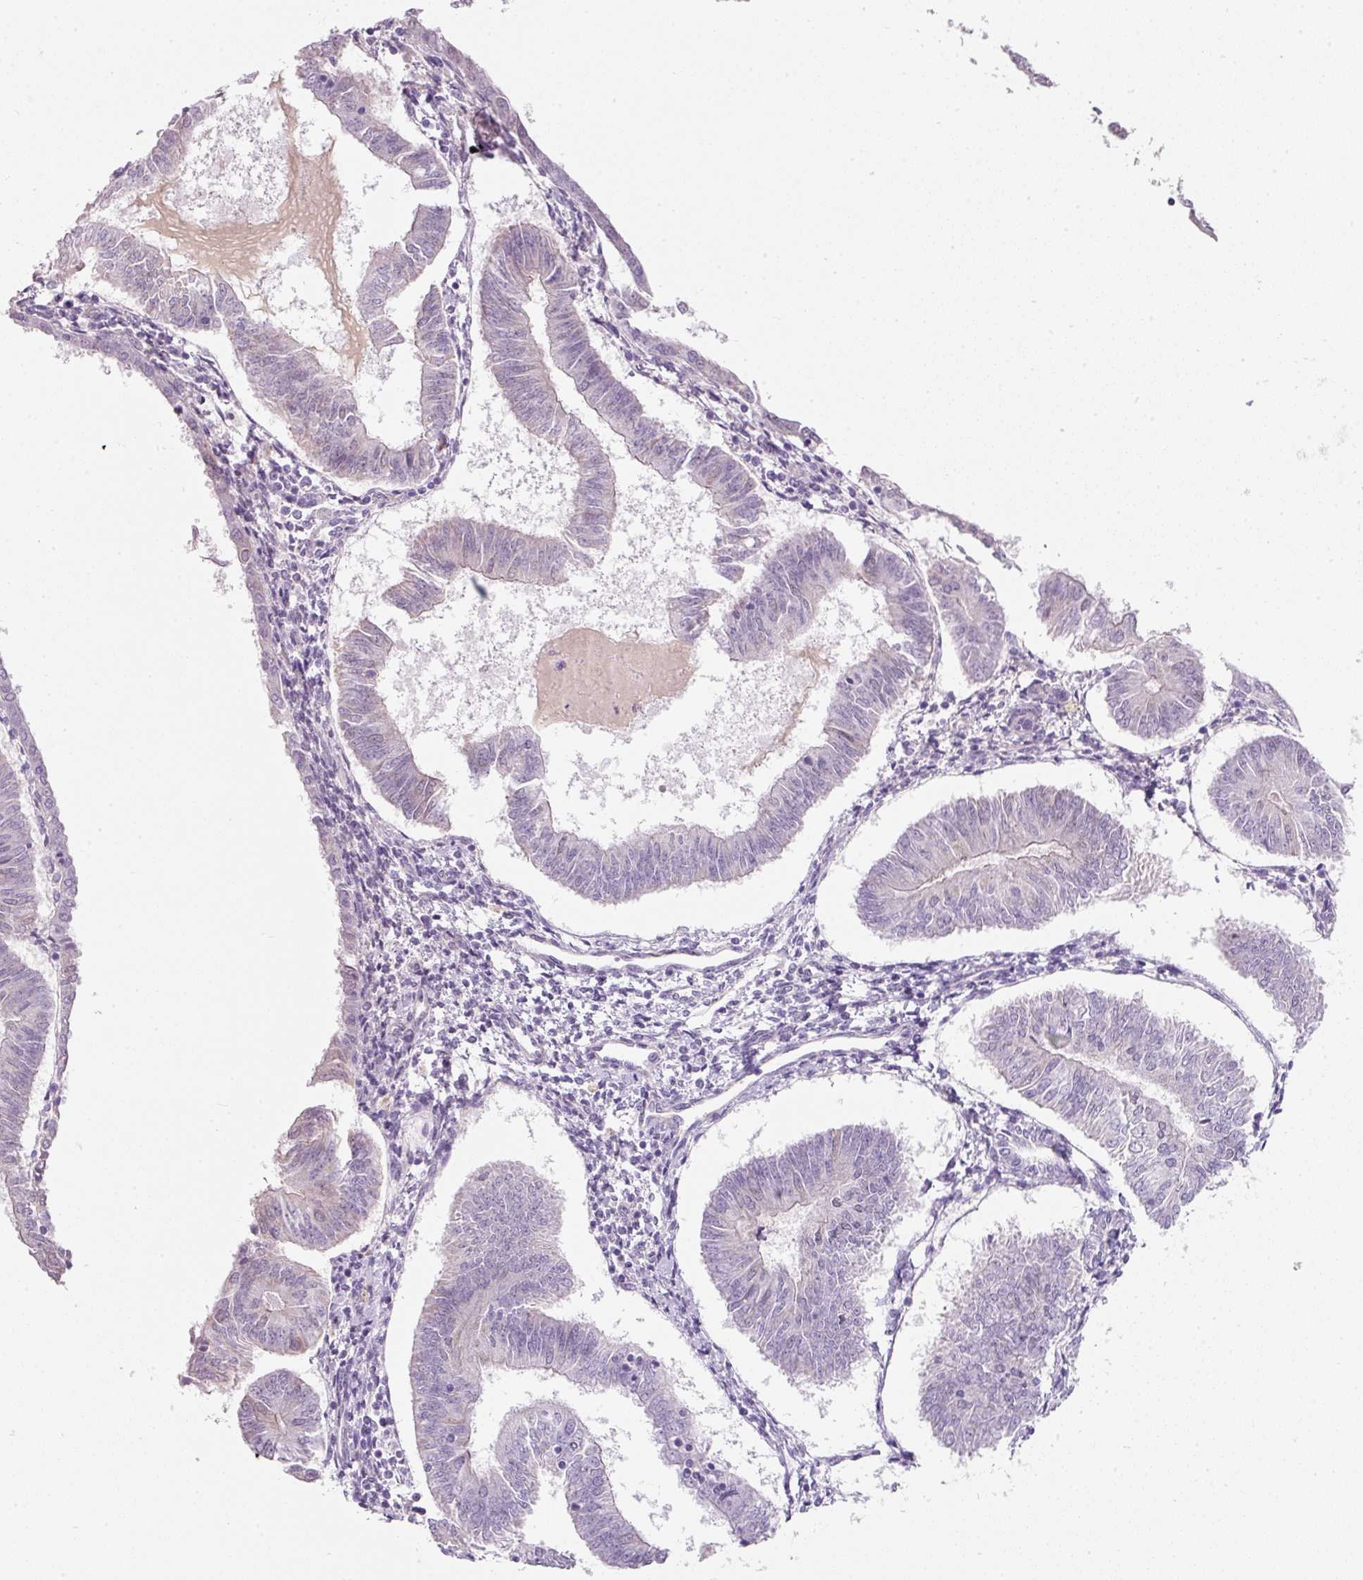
{"staining": {"intensity": "negative", "quantity": "none", "location": "none"}, "tissue": "endometrial cancer", "cell_type": "Tumor cells", "image_type": "cancer", "snomed": [{"axis": "morphology", "description": "Adenocarcinoma, NOS"}, {"axis": "topography", "description": "Endometrium"}], "caption": "DAB immunohistochemical staining of endometrial adenocarcinoma demonstrates no significant staining in tumor cells.", "gene": "TMEM37", "patient": {"sex": "female", "age": 58}}